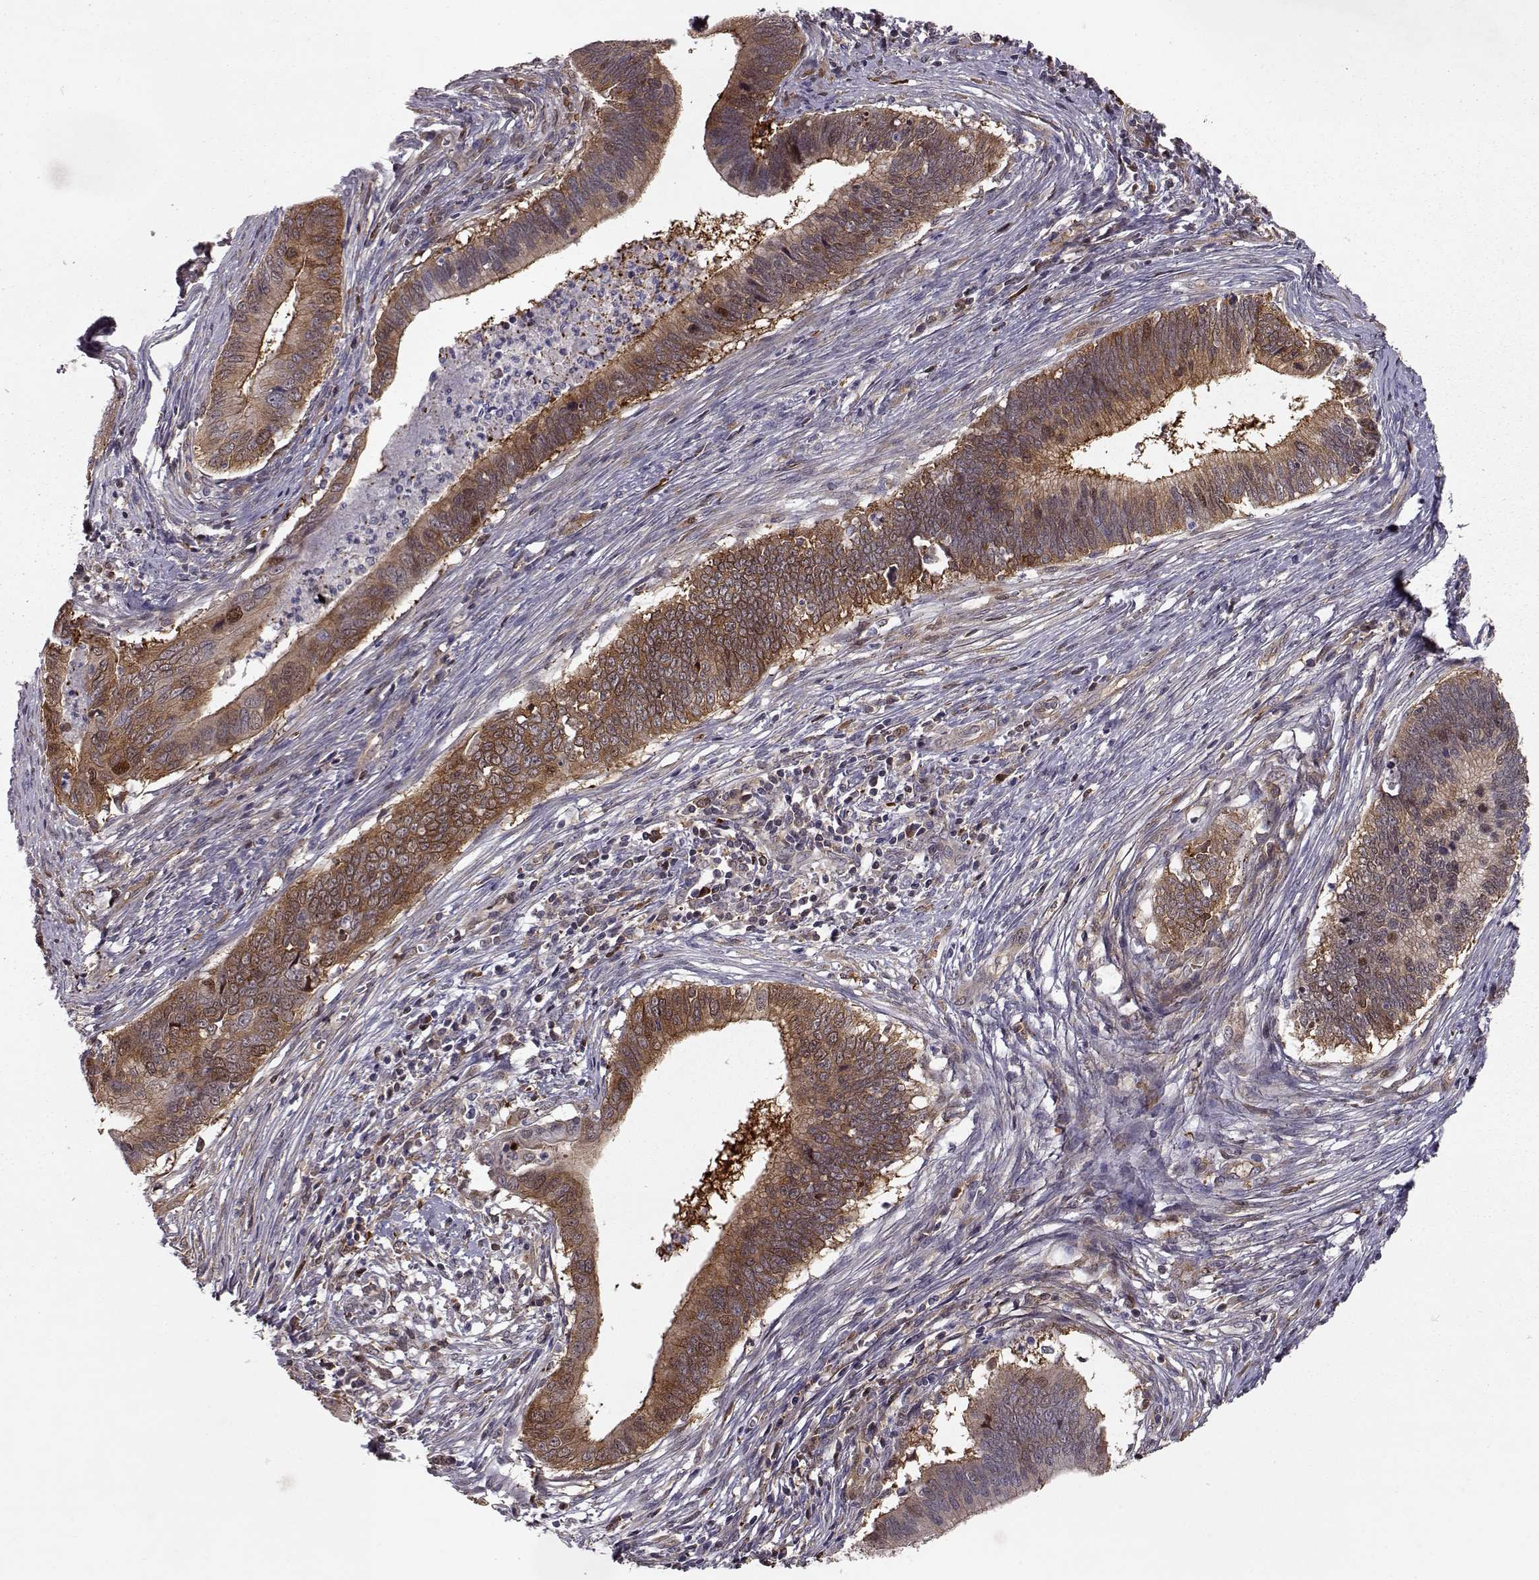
{"staining": {"intensity": "strong", "quantity": ">75%", "location": "cytoplasmic/membranous"}, "tissue": "cervical cancer", "cell_type": "Tumor cells", "image_type": "cancer", "snomed": [{"axis": "morphology", "description": "Adenocarcinoma, NOS"}, {"axis": "topography", "description": "Cervix"}], "caption": "About >75% of tumor cells in cervical cancer (adenocarcinoma) show strong cytoplasmic/membranous protein expression as visualized by brown immunohistochemical staining.", "gene": "RANBP1", "patient": {"sex": "female", "age": 42}}